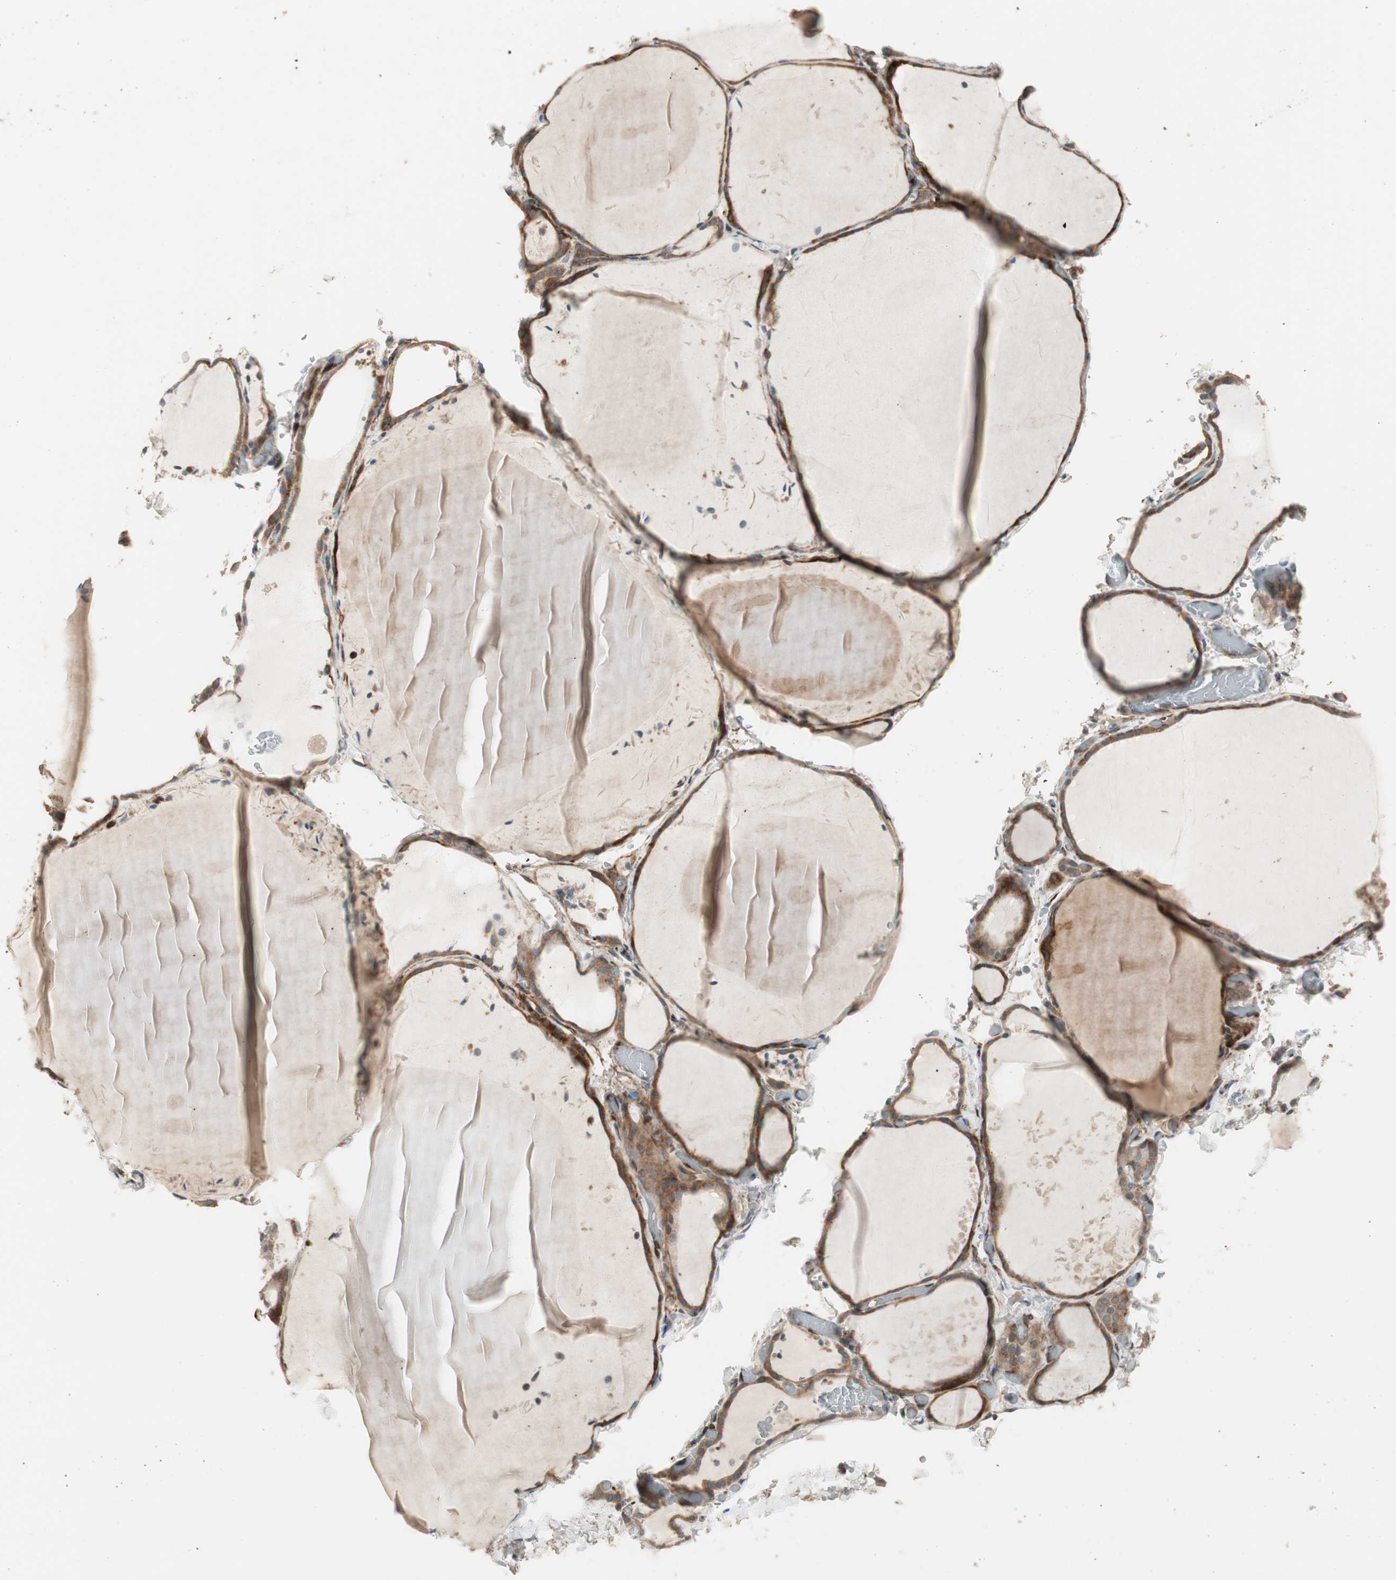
{"staining": {"intensity": "strong", "quantity": ">75%", "location": "cytoplasmic/membranous"}, "tissue": "thyroid gland", "cell_type": "Glandular cells", "image_type": "normal", "snomed": [{"axis": "morphology", "description": "Normal tissue, NOS"}, {"axis": "topography", "description": "Thyroid gland"}], "caption": "Immunohistochemistry of unremarkable human thyroid gland reveals high levels of strong cytoplasmic/membranous staining in about >75% of glandular cells. (brown staining indicates protein expression, while blue staining denotes nuclei).", "gene": "PPP2R5E", "patient": {"sex": "female", "age": 22}}